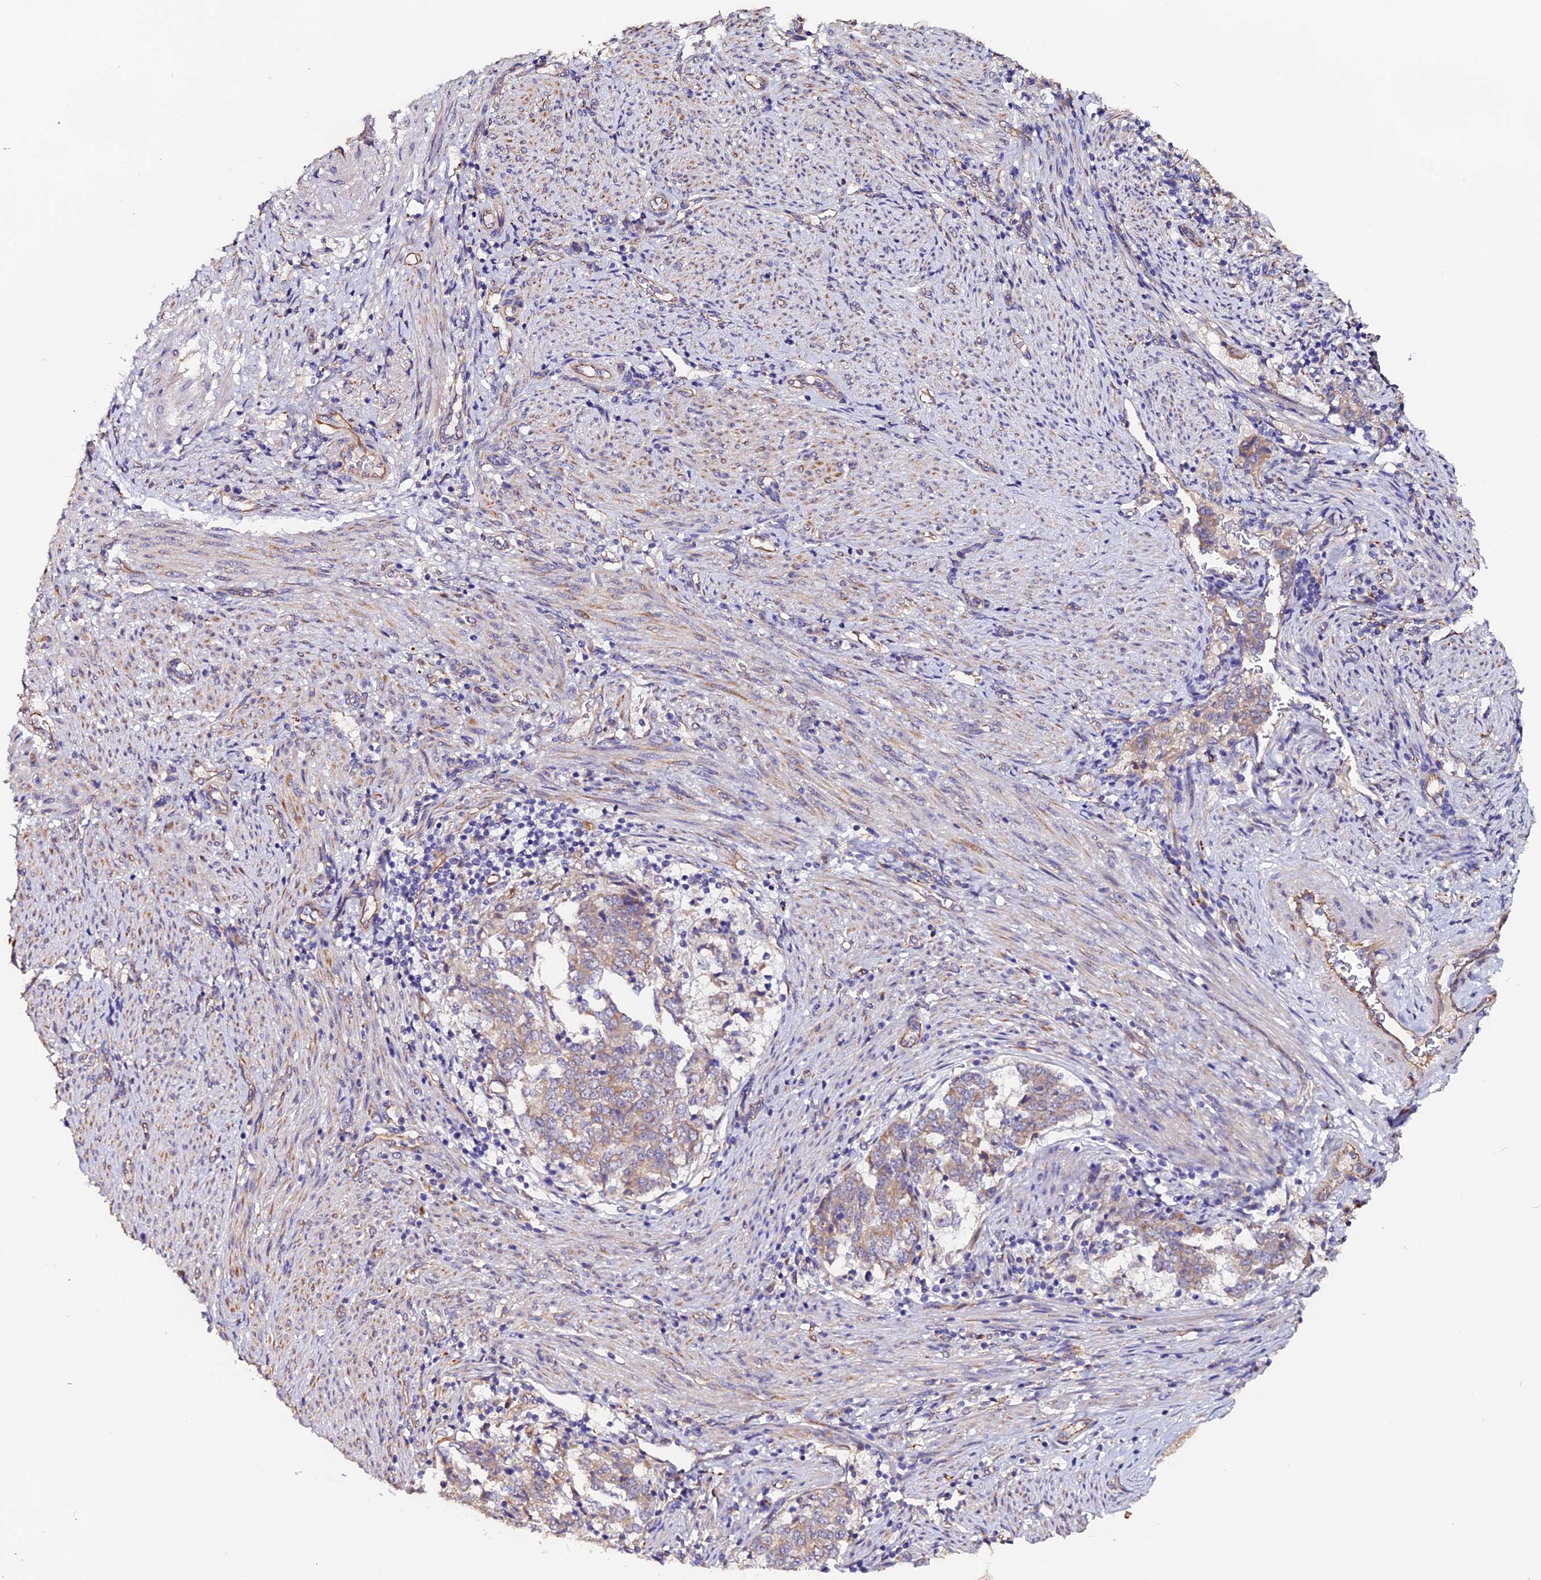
{"staining": {"intensity": "weak", "quantity": "25%-75%", "location": "cytoplasmic/membranous"}, "tissue": "endometrial cancer", "cell_type": "Tumor cells", "image_type": "cancer", "snomed": [{"axis": "morphology", "description": "Adenocarcinoma, NOS"}, {"axis": "topography", "description": "Endometrium"}], "caption": "Immunohistochemistry (IHC) (DAB) staining of endometrial cancer demonstrates weak cytoplasmic/membranous protein positivity in approximately 25%-75% of tumor cells.", "gene": "CLN5", "patient": {"sex": "female", "age": 80}}